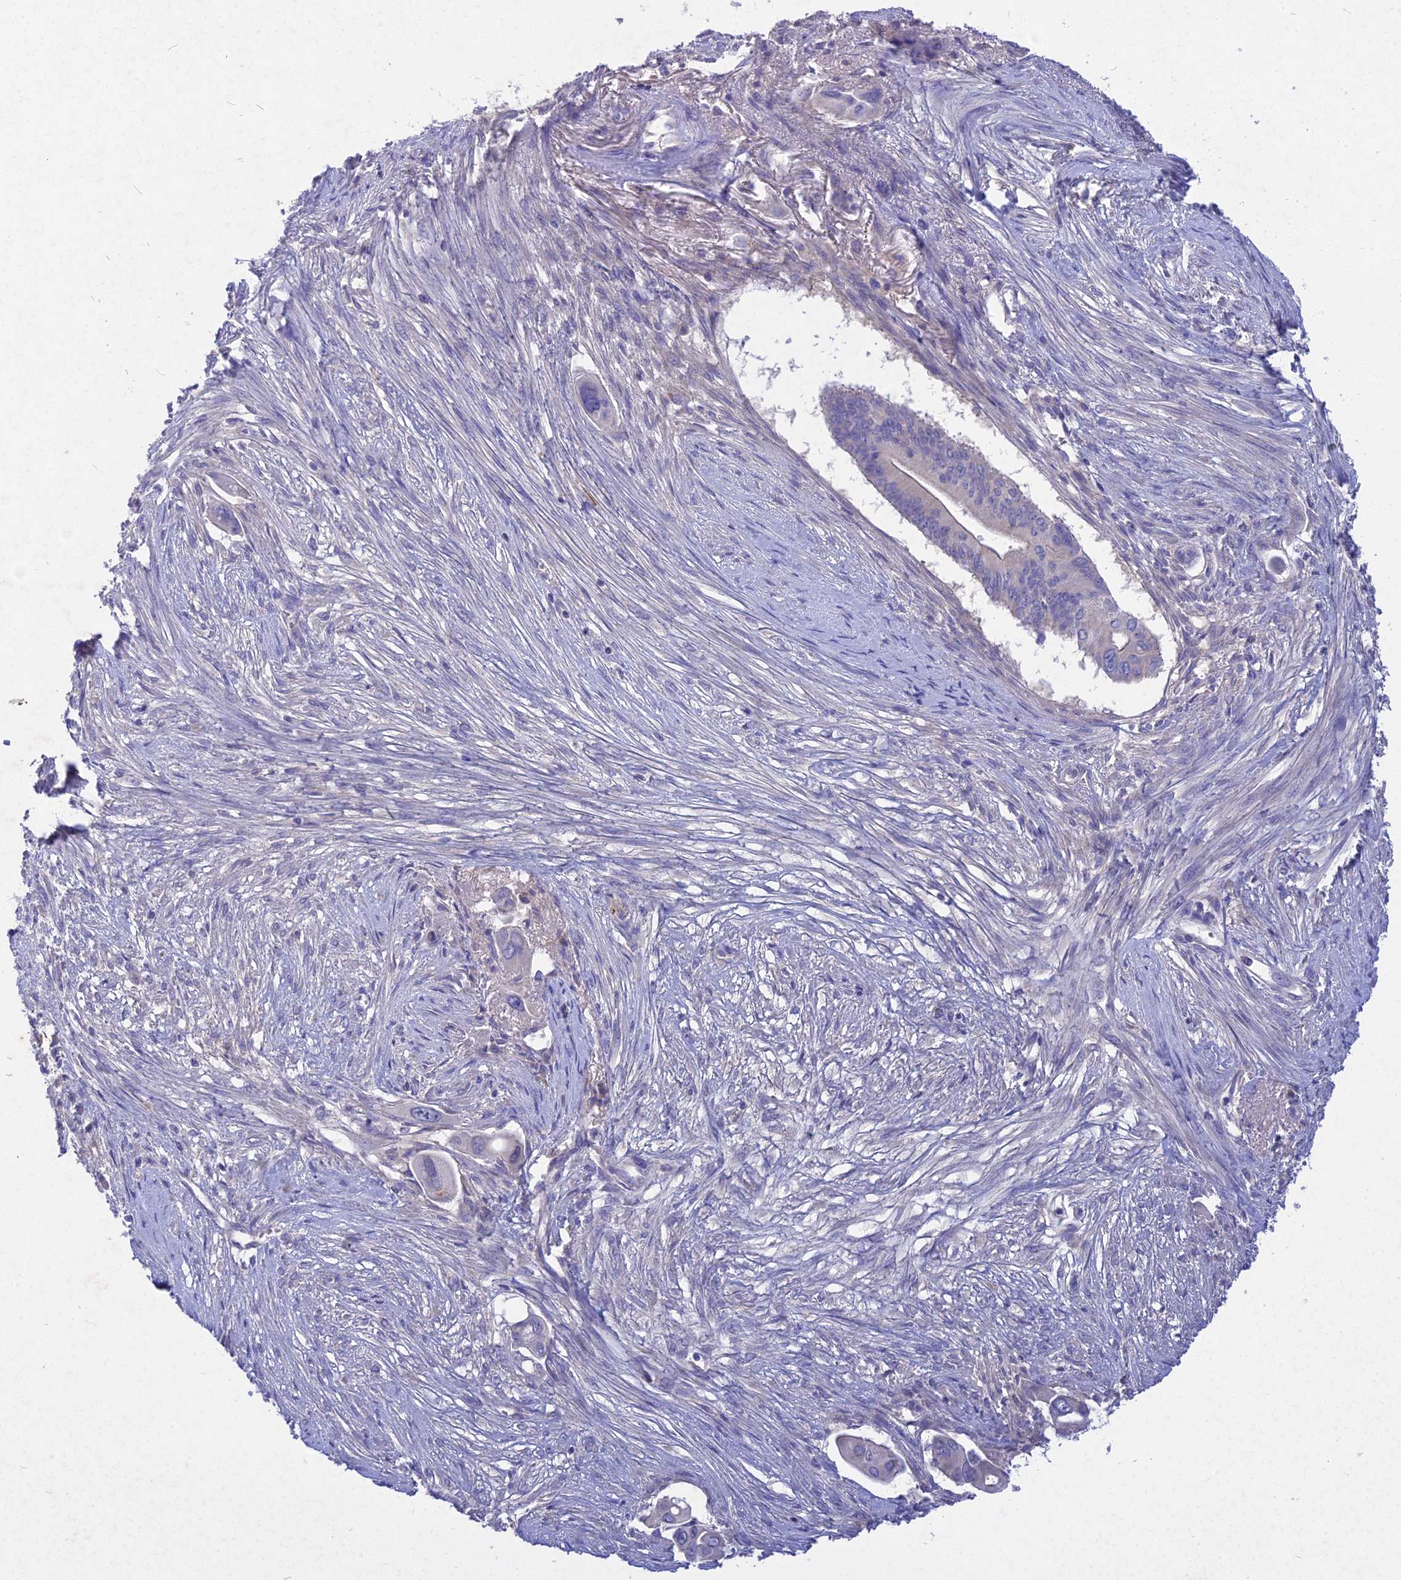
{"staining": {"intensity": "negative", "quantity": "none", "location": "none"}, "tissue": "pancreatic cancer", "cell_type": "Tumor cells", "image_type": "cancer", "snomed": [{"axis": "morphology", "description": "Adenocarcinoma, NOS"}, {"axis": "topography", "description": "Pancreas"}], "caption": "High power microscopy photomicrograph of an IHC photomicrograph of pancreatic cancer, revealing no significant positivity in tumor cells. The staining was performed using DAB to visualize the protein expression in brown, while the nuclei were stained in blue with hematoxylin (Magnification: 20x).", "gene": "DEFB119", "patient": {"sex": "male", "age": 68}}